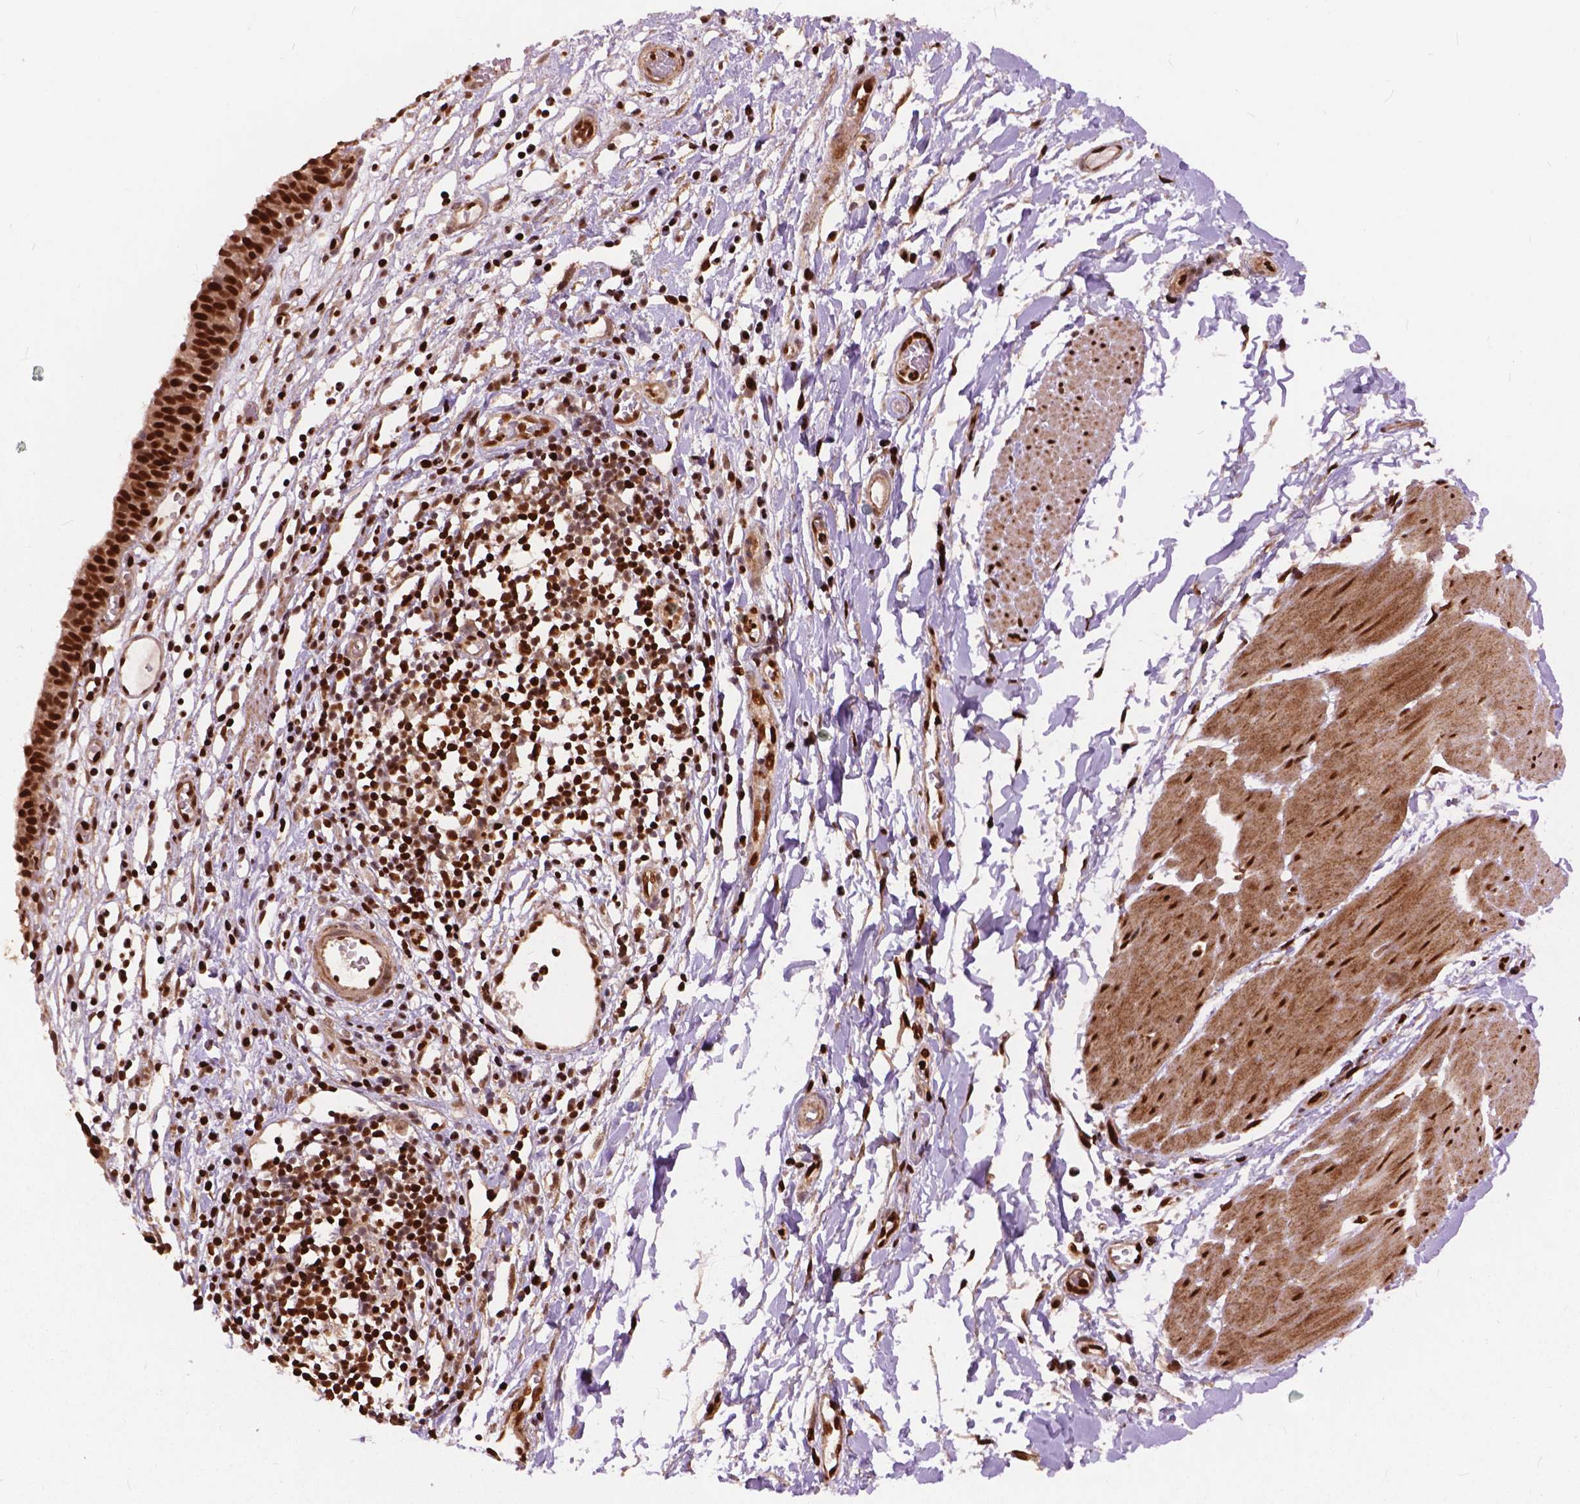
{"staining": {"intensity": "strong", "quantity": ">75%", "location": "nuclear"}, "tissue": "urinary bladder", "cell_type": "Urothelial cells", "image_type": "normal", "snomed": [{"axis": "morphology", "description": "Normal tissue, NOS"}, {"axis": "topography", "description": "Urinary bladder"}], "caption": "DAB immunohistochemical staining of unremarkable human urinary bladder exhibits strong nuclear protein positivity in approximately >75% of urothelial cells.", "gene": "ANP32A", "patient": {"sex": "male", "age": 64}}